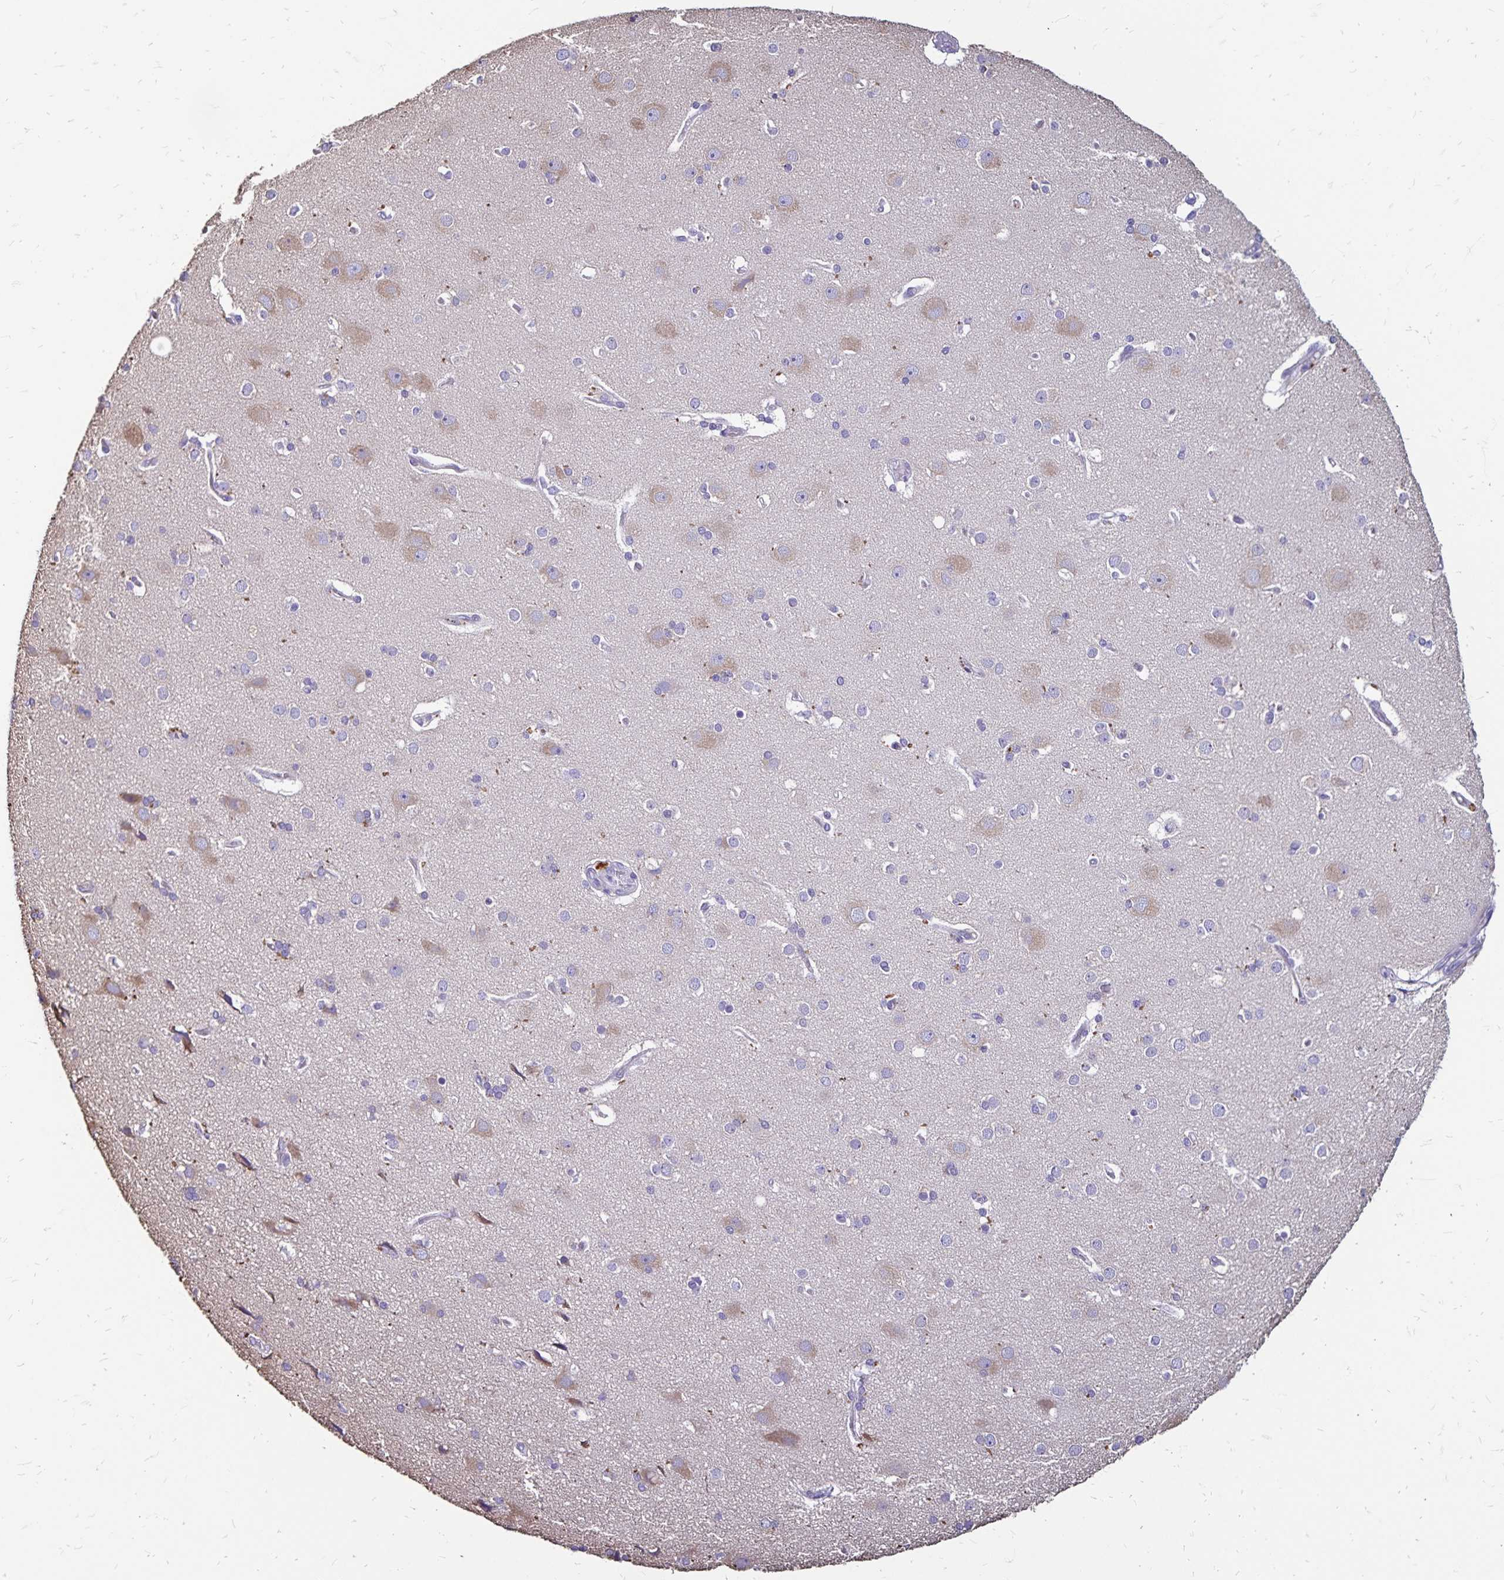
{"staining": {"intensity": "negative", "quantity": "none", "location": "none"}, "tissue": "cerebral cortex", "cell_type": "Endothelial cells", "image_type": "normal", "snomed": [{"axis": "morphology", "description": "Normal tissue, NOS"}, {"axis": "morphology", "description": "Glioma, malignant, High grade"}, {"axis": "topography", "description": "Cerebral cortex"}], "caption": "Photomicrograph shows no protein positivity in endothelial cells of benign cerebral cortex.", "gene": "EVPL", "patient": {"sex": "male", "age": 71}}